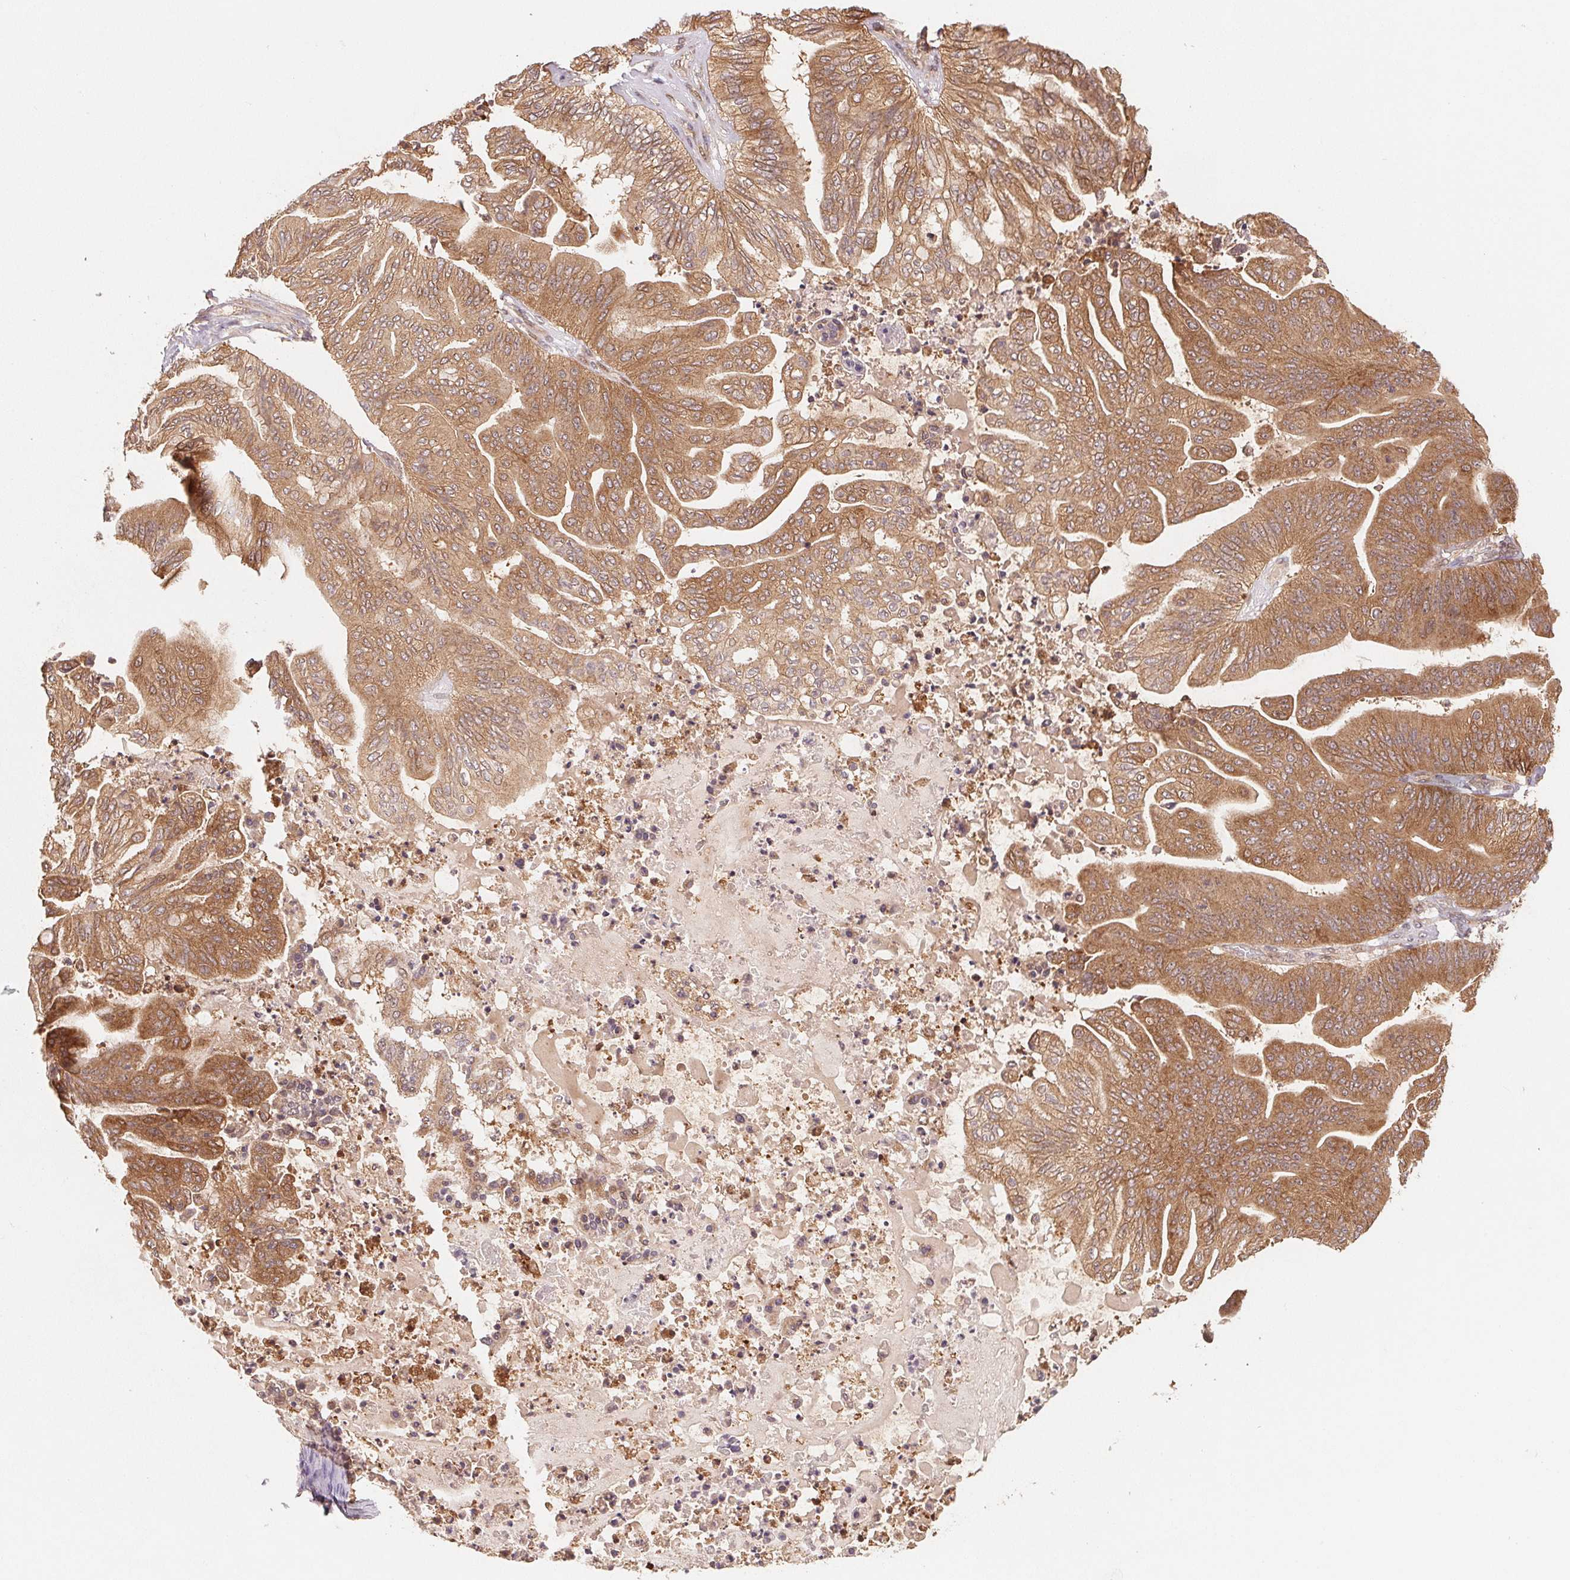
{"staining": {"intensity": "moderate", "quantity": ">75%", "location": "cytoplasmic/membranous,nuclear"}, "tissue": "ovarian cancer", "cell_type": "Tumor cells", "image_type": "cancer", "snomed": [{"axis": "morphology", "description": "Cystadenocarcinoma, mucinous, NOS"}, {"axis": "topography", "description": "Ovary"}], "caption": "The micrograph exhibits a brown stain indicating the presence of a protein in the cytoplasmic/membranous and nuclear of tumor cells in ovarian mucinous cystadenocarcinoma. (brown staining indicates protein expression, while blue staining denotes nuclei).", "gene": "CCDC102B", "patient": {"sex": "female", "age": 67}}